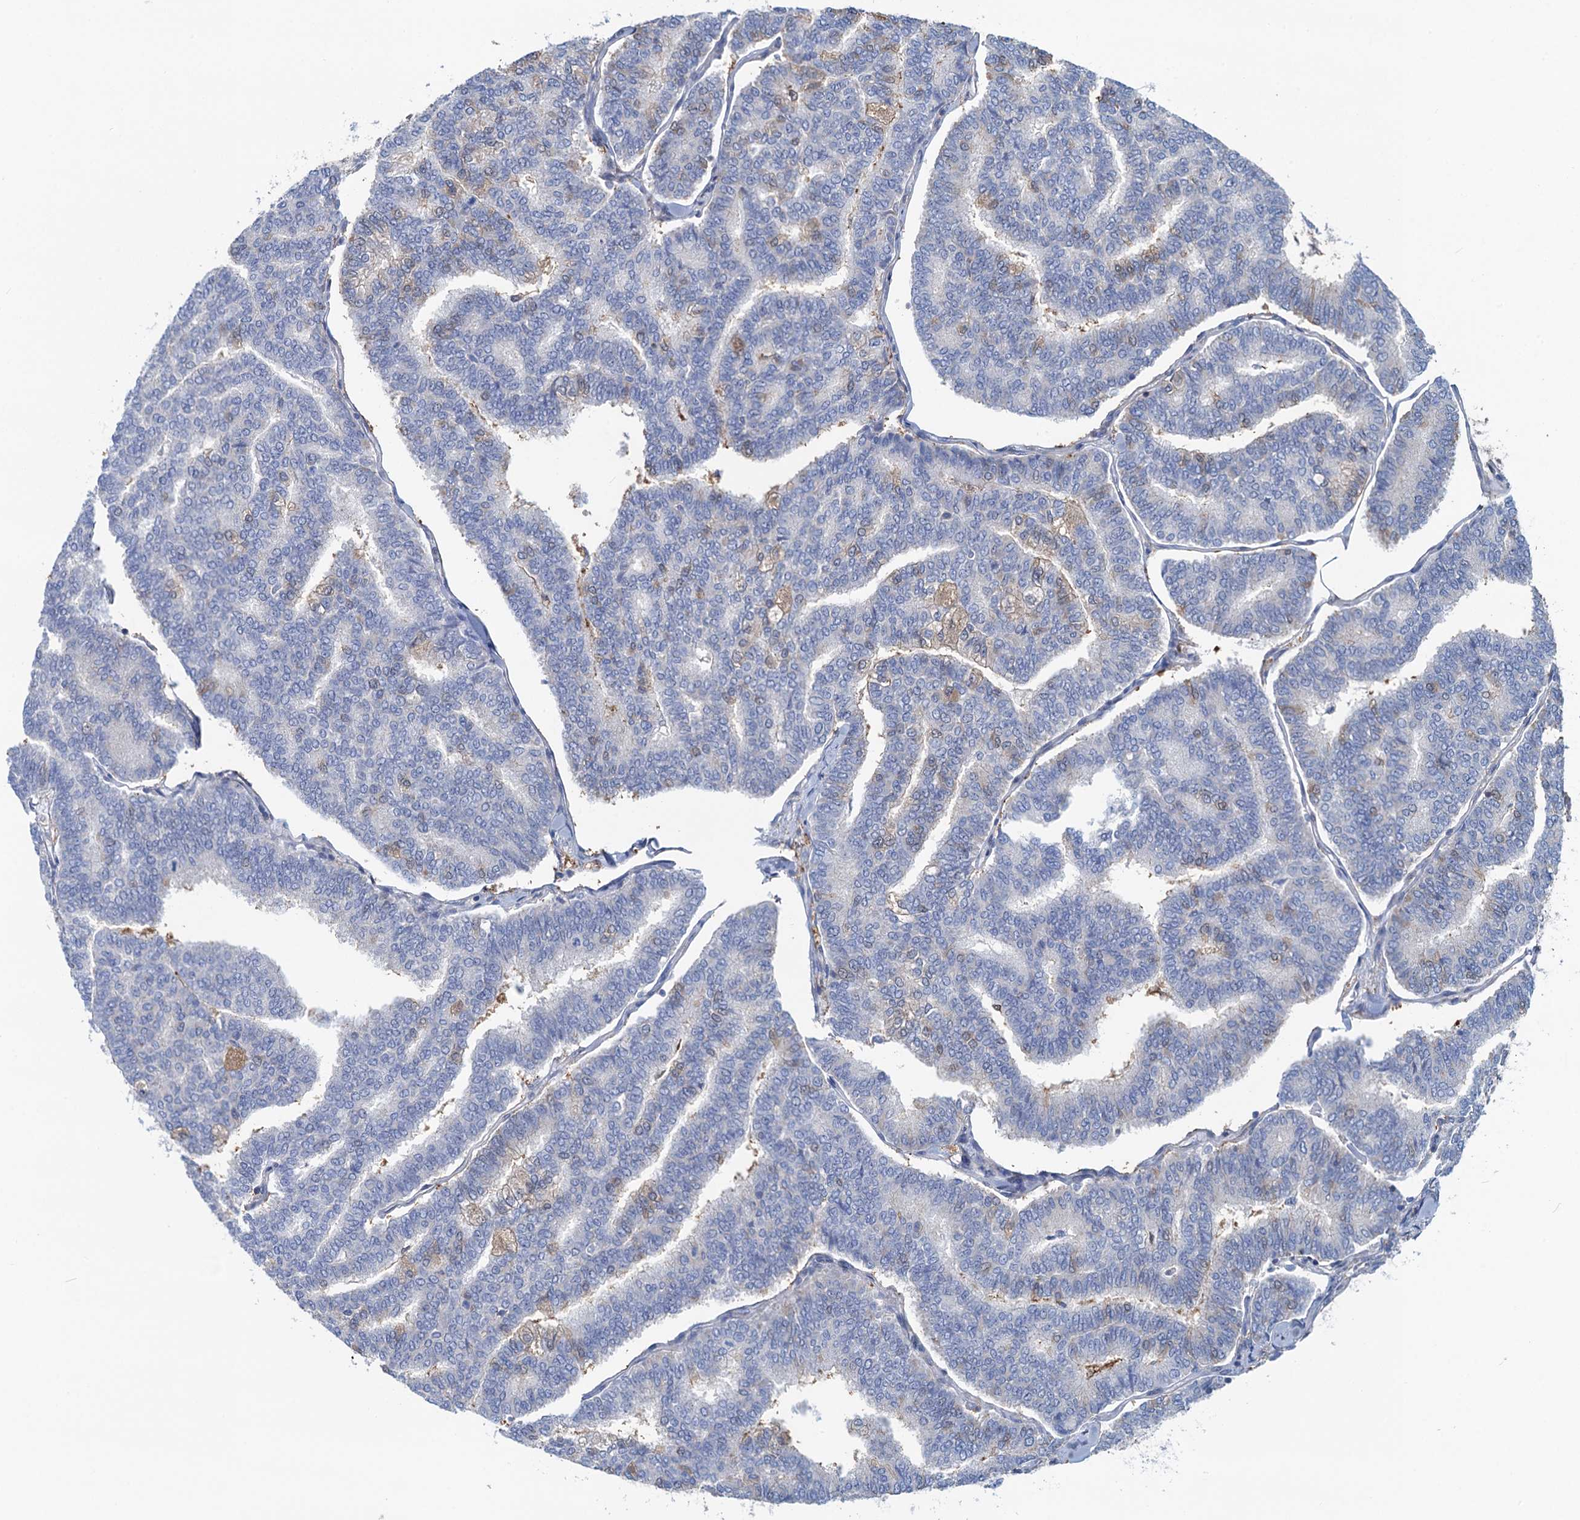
{"staining": {"intensity": "negative", "quantity": "none", "location": "none"}, "tissue": "thyroid cancer", "cell_type": "Tumor cells", "image_type": "cancer", "snomed": [{"axis": "morphology", "description": "Papillary adenocarcinoma, NOS"}, {"axis": "topography", "description": "Thyroid gland"}], "caption": "A micrograph of human papillary adenocarcinoma (thyroid) is negative for staining in tumor cells. The staining is performed using DAB brown chromogen with nuclei counter-stained in using hematoxylin.", "gene": "RTKN2", "patient": {"sex": "female", "age": 35}}